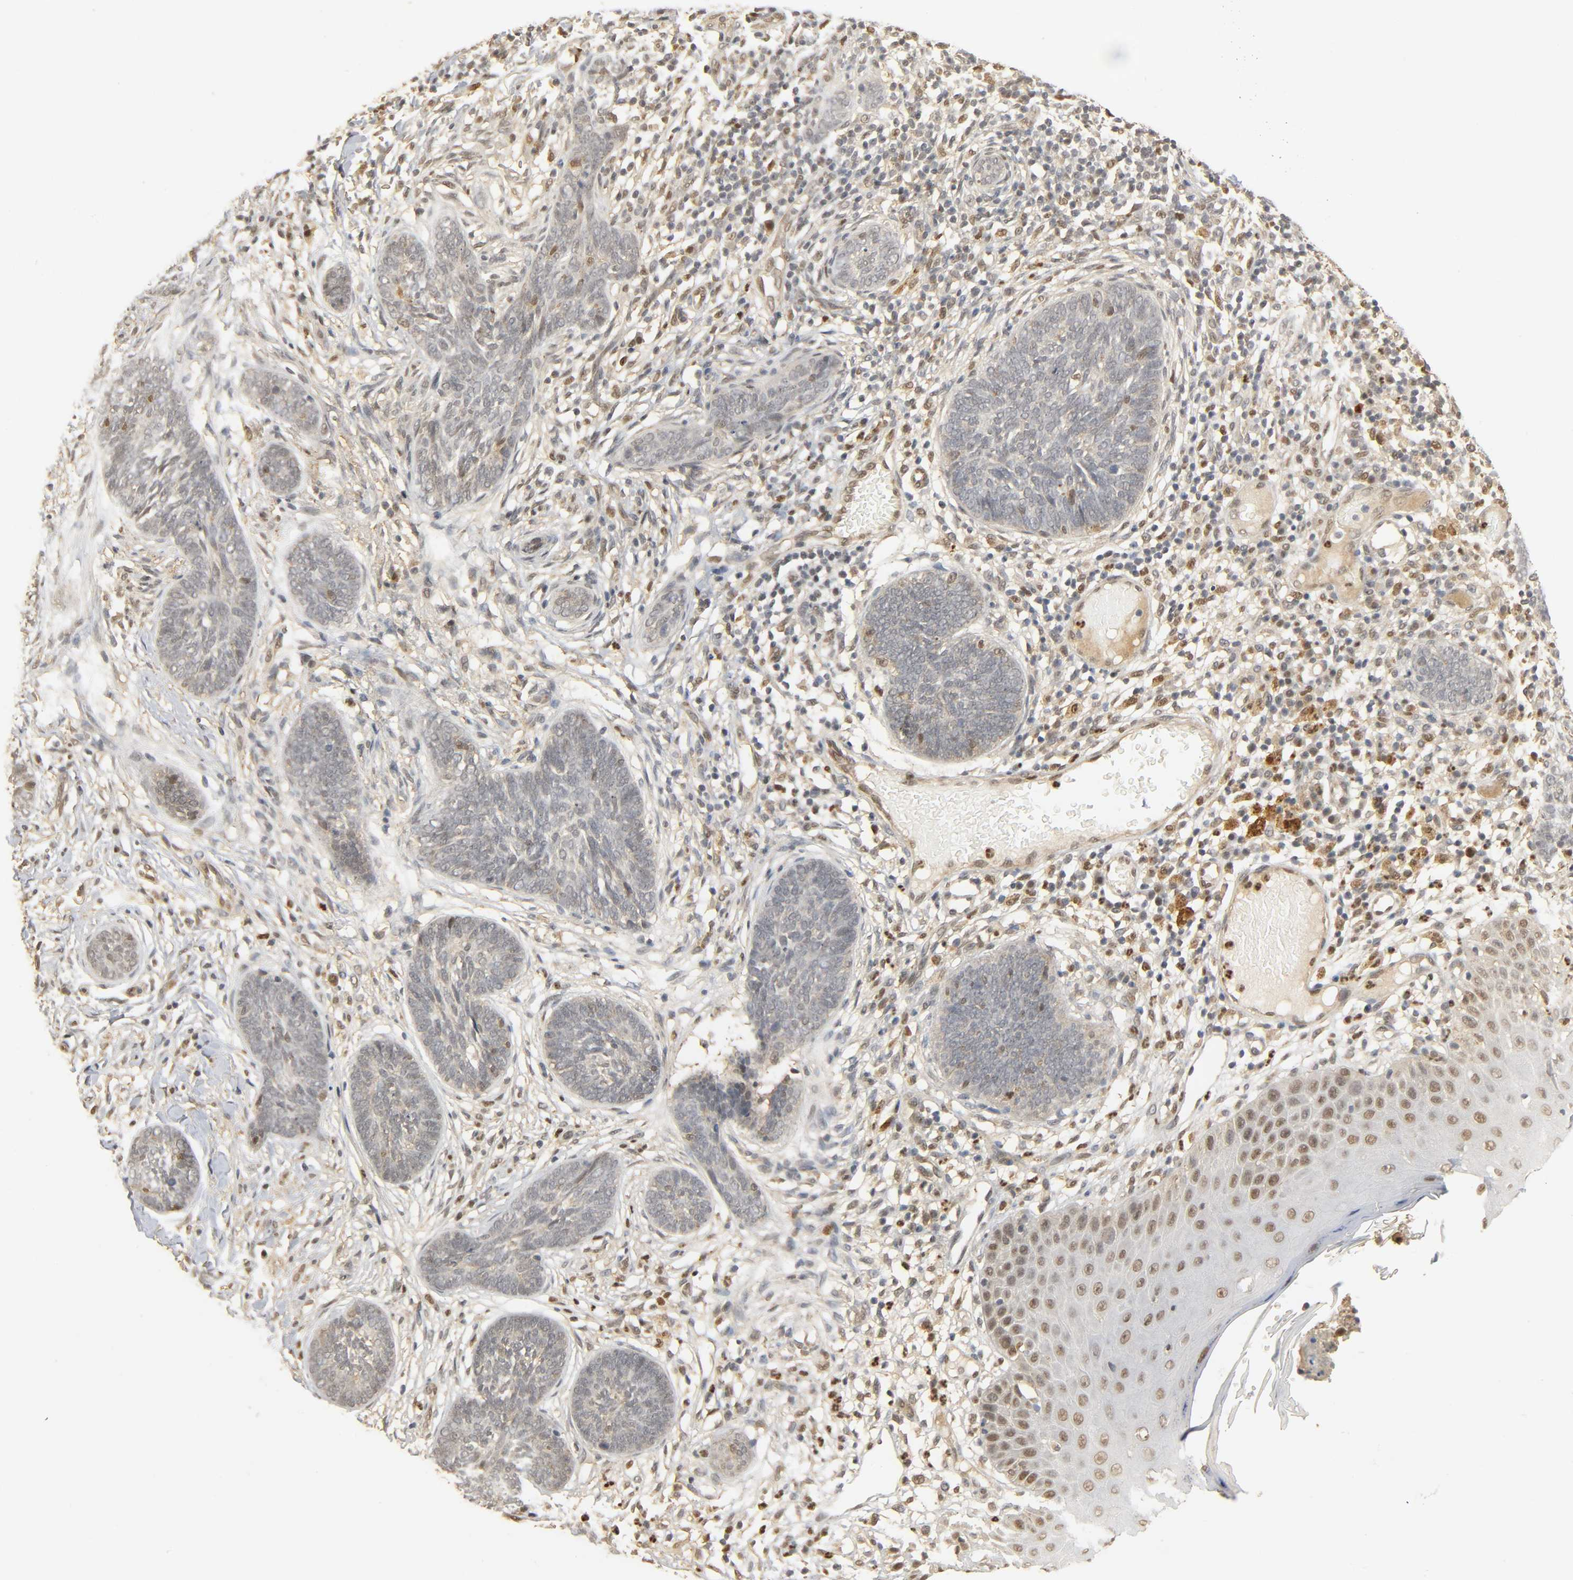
{"staining": {"intensity": "negative", "quantity": "none", "location": "none"}, "tissue": "skin cancer", "cell_type": "Tumor cells", "image_type": "cancer", "snomed": [{"axis": "morphology", "description": "Normal tissue, NOS"}, {"axis": "morphology", "description": "Basal cell carcinoma"}, {"axis": "topography", "description": "Skin"}], "caption": "Immunohistochemistry image of neoplastic tissue: human basal cell carcinoma (skin) stained with DAB (3,3'-diaminobenzidine) exhibits no significant protein expression in tumor cells. (DAB IHC, high magnification).", "gene": "ZFPM2", "patient": {"sex": "male", "age": 87}}